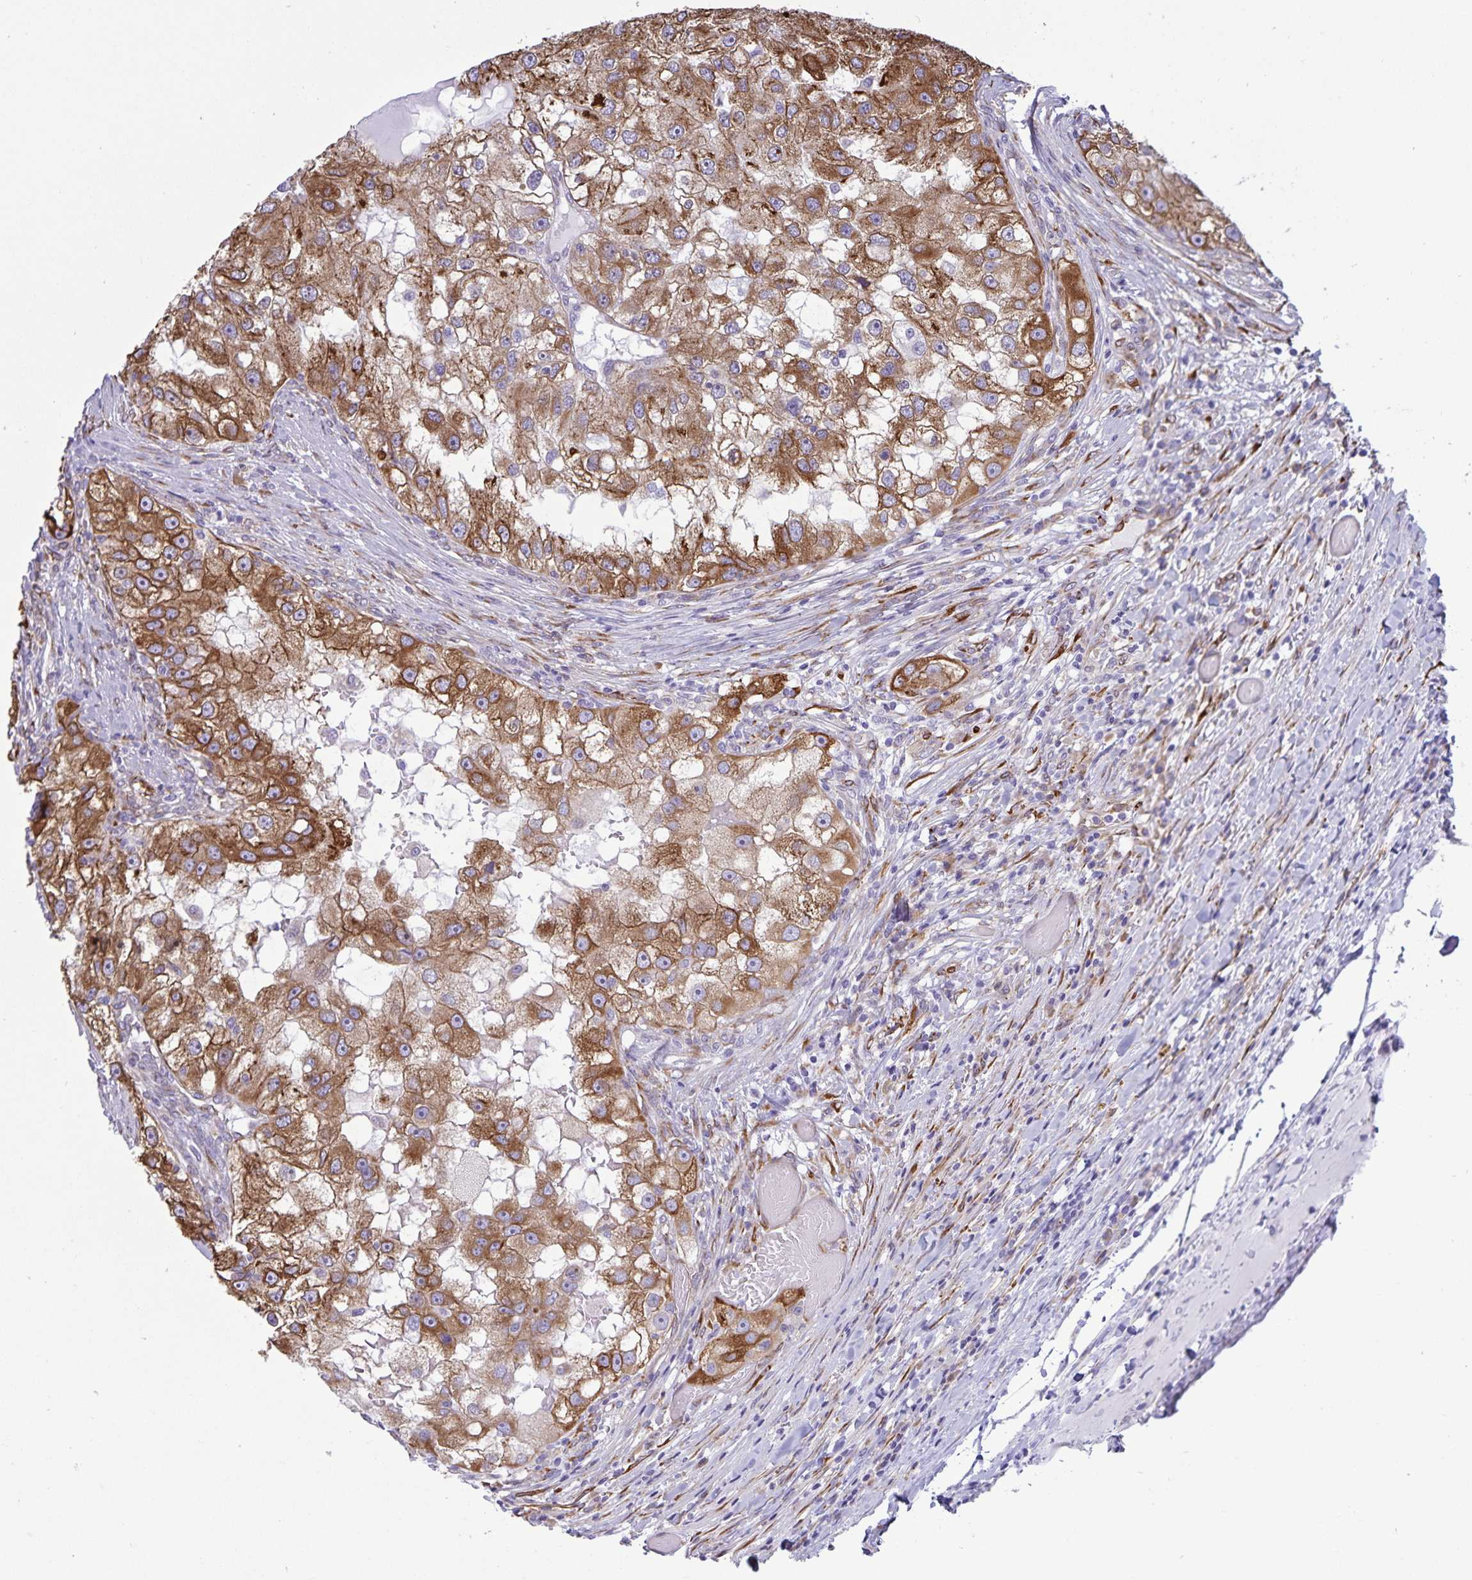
{"staining": {"intensity": "moderate", "quantity": ">75%", "location": "cytoplasmic/membranous"}, "tissue": "renal cancer", "cell_type": "Tumor cells", "image_type": "cancer", "snomed": [{"axis": "morphology", "description": "Adenocarcinoma, NOS"}, {"axis": "topography", "description": "Kidney"}], "caption": "Protein staining by IHC reveals moderate cytoplasmic/membranous positivity in approximately >75% of tumor cells in renal adenocarcinoma.", "gene": "RCN1", "patient": {"sex": "male", "age": 63}}